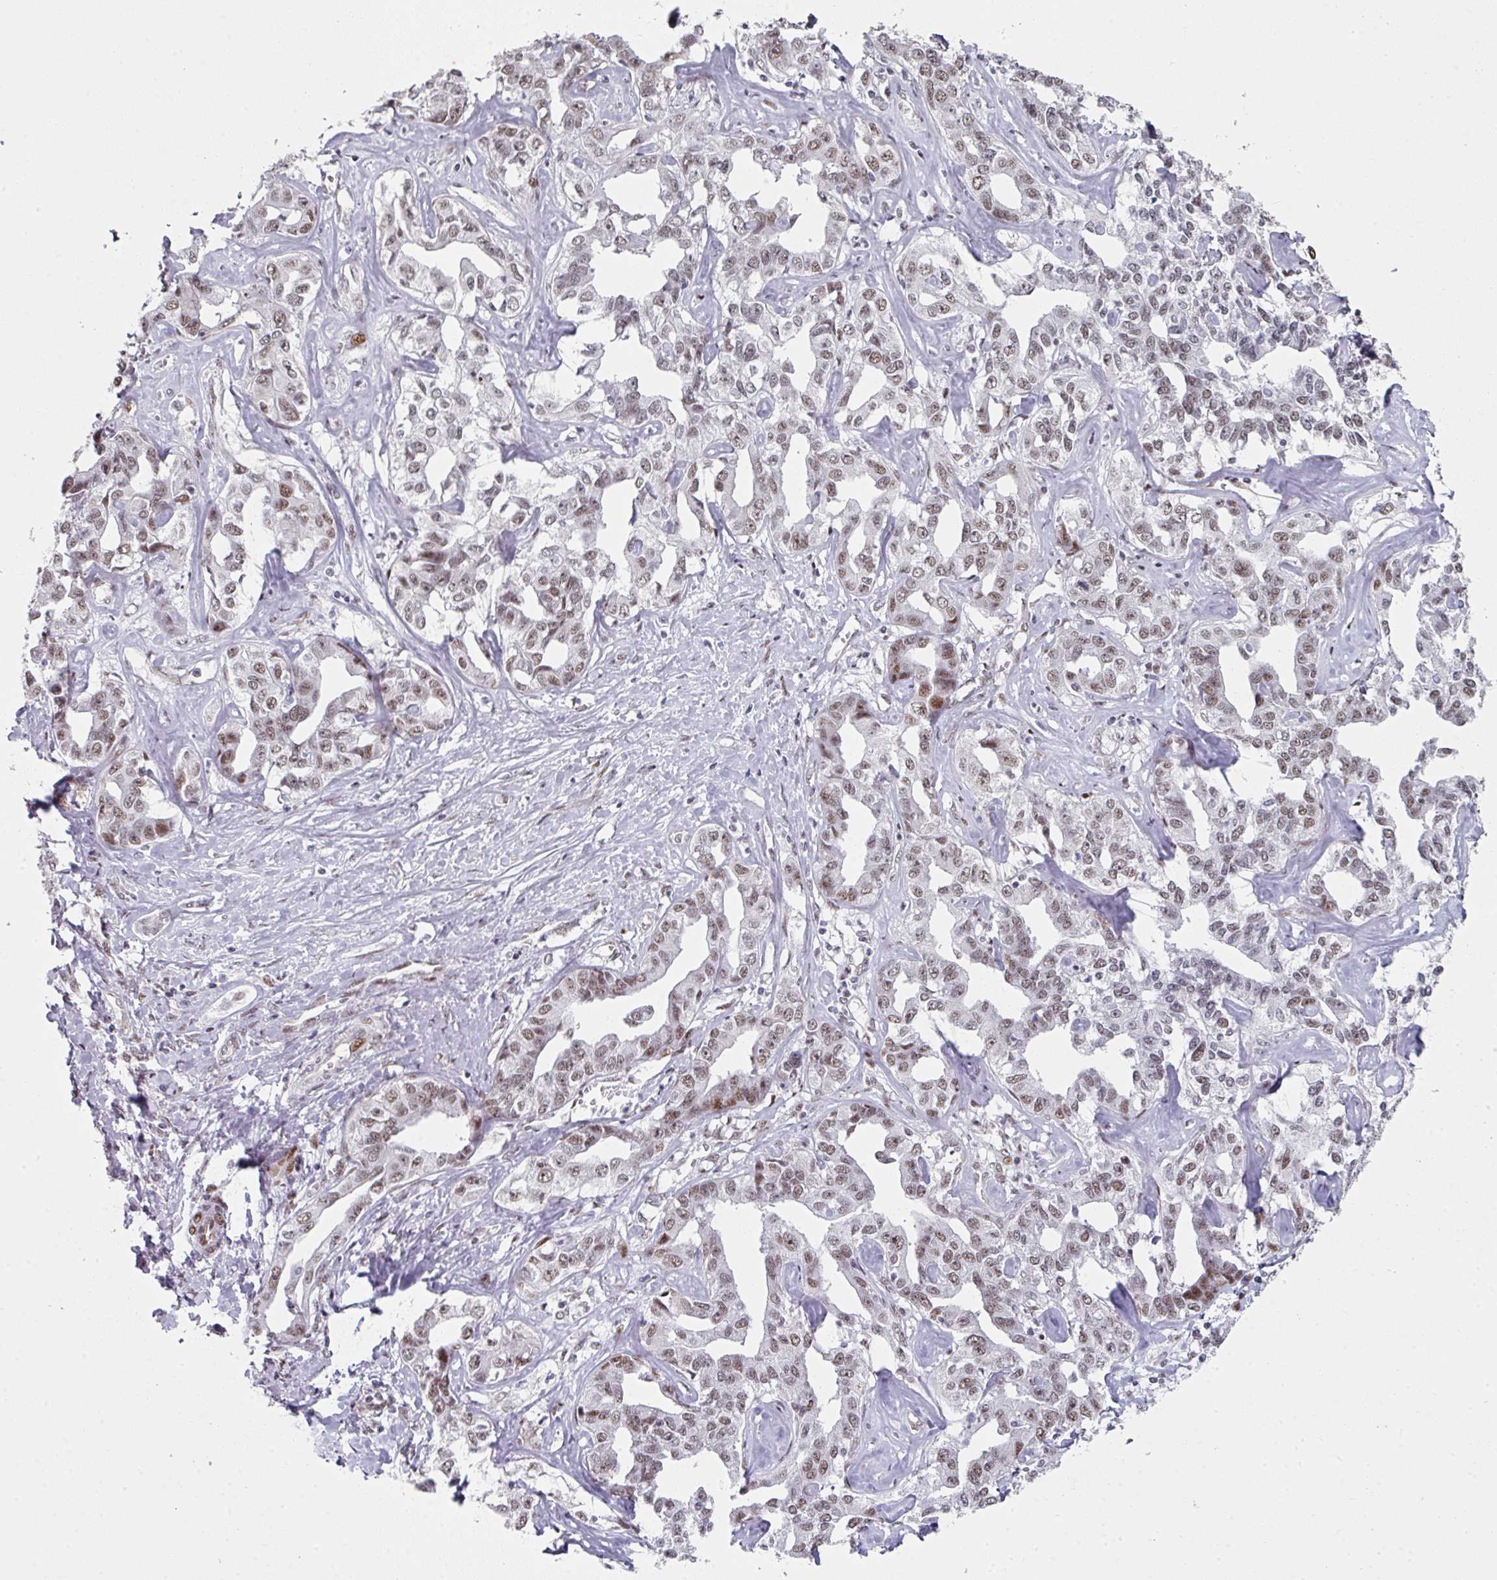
{"staining": {"intensity": "moderate", "quantity": ">75%", "location": "nuclear"}, "tissue": "liver cancer", "cell_type": "Tumor cells", "image_type": "cancer", "snomed": [{"axis": "morphology", "description": "Cholangiocarcinoma"}, {"axis": "topography", "description": "Liver"}], "caption": "A brown stain highlights moderate nuclear staining of a protein in human cholangiocarcinoma (liver) tumor cells.", "gene": "SF3B5", "patient": {"sex": "male", "age": 59}}